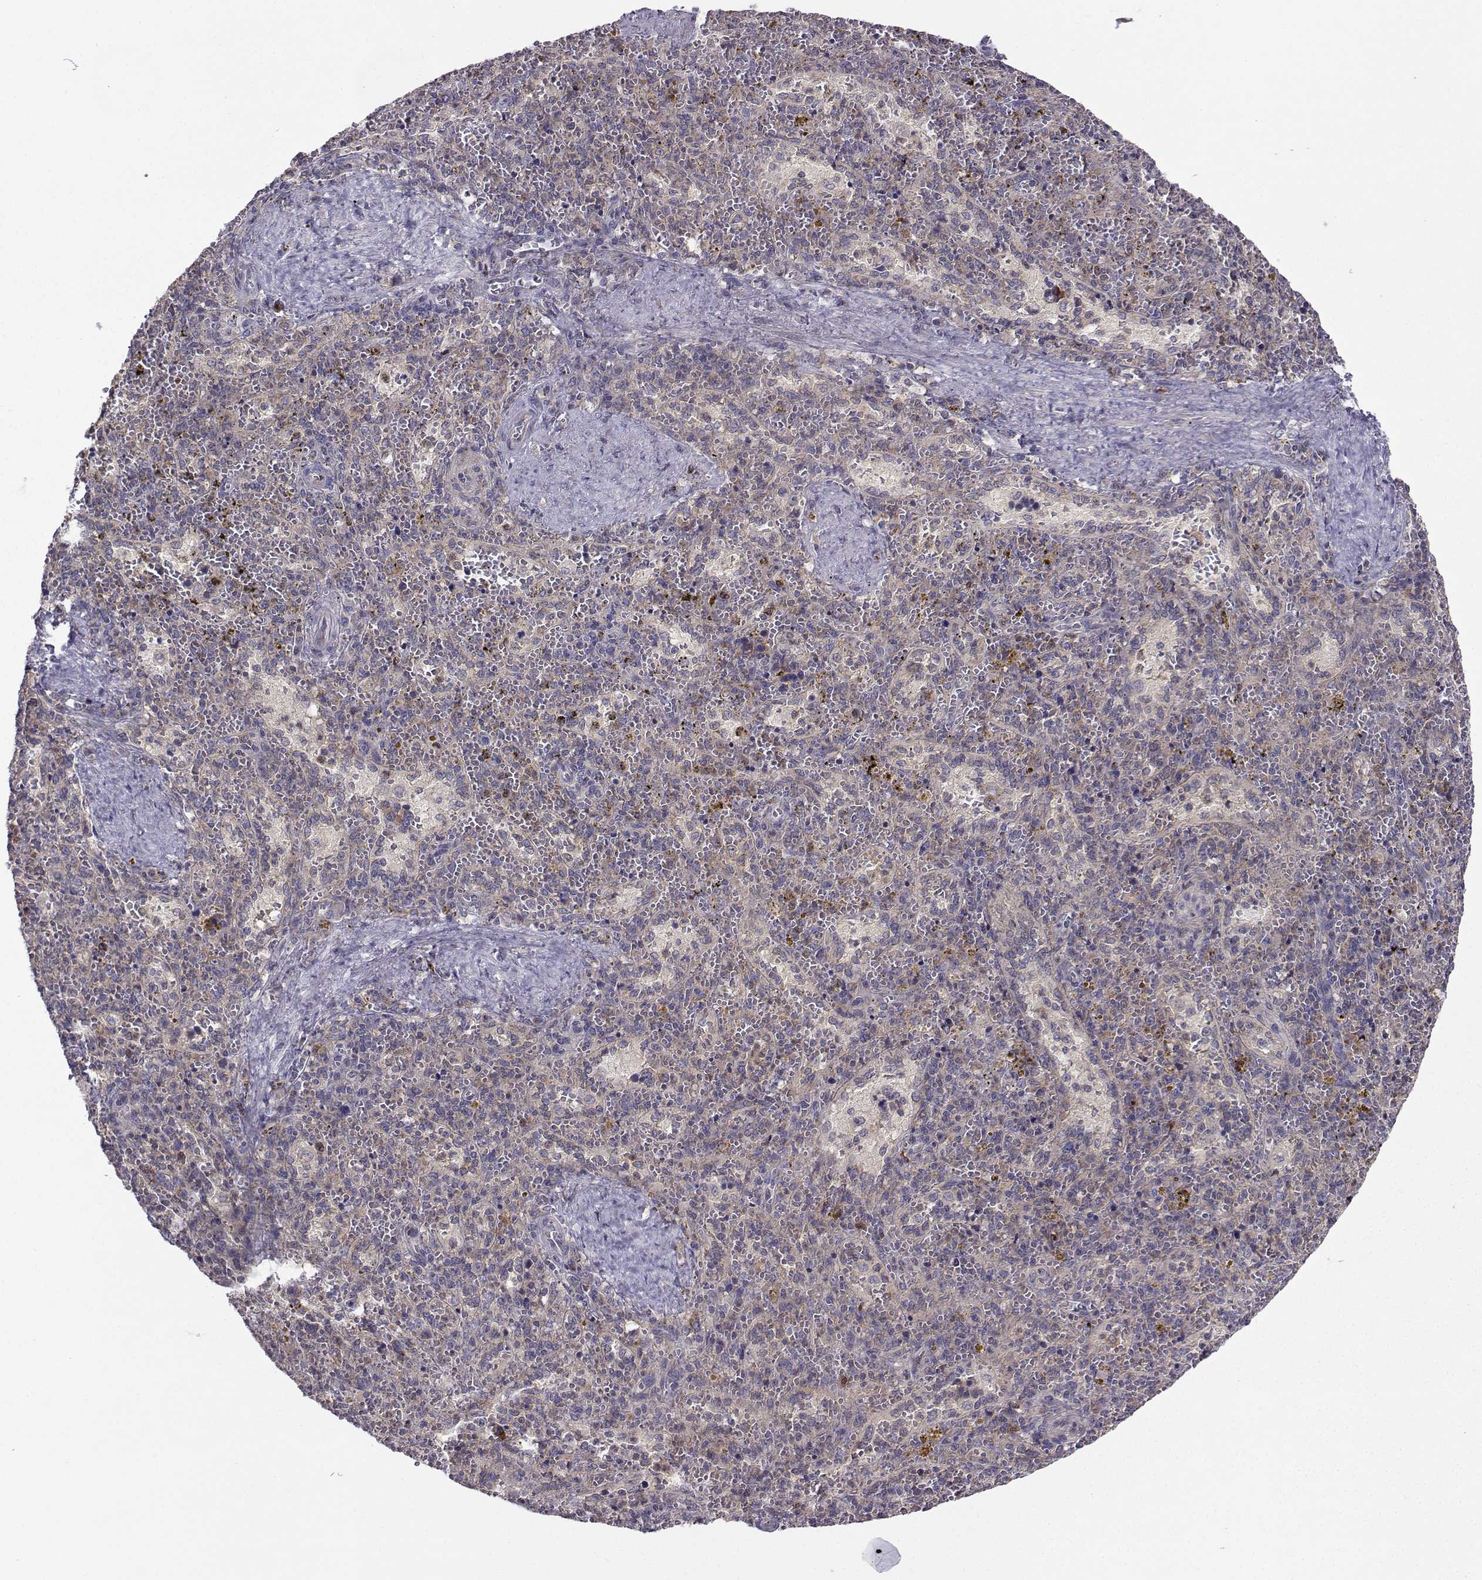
{"staining": {"intensity": "negative", "quantity": "none", "location": "none"}, "tissue": "spleen", "cell_type": "Cells in red pulp", "image_type": "normal", "snomed": [{"axis": "morphology", "description": "Normal tissue, NOS"}, {"axis": "topography", "description": "Spleen"}], "caption": "Immunohistochemical staining of benign spleen shows no significant positivity in cells in red pulp. Brightfield microscopy of immunohistochemistry stained with DAB (3,3'-diaminobenzidine) (brown) and hematoxylin (blue), captured at high magnification.", "gene": "STXBP5", "patient": {"sex": "female", "age": 50}}